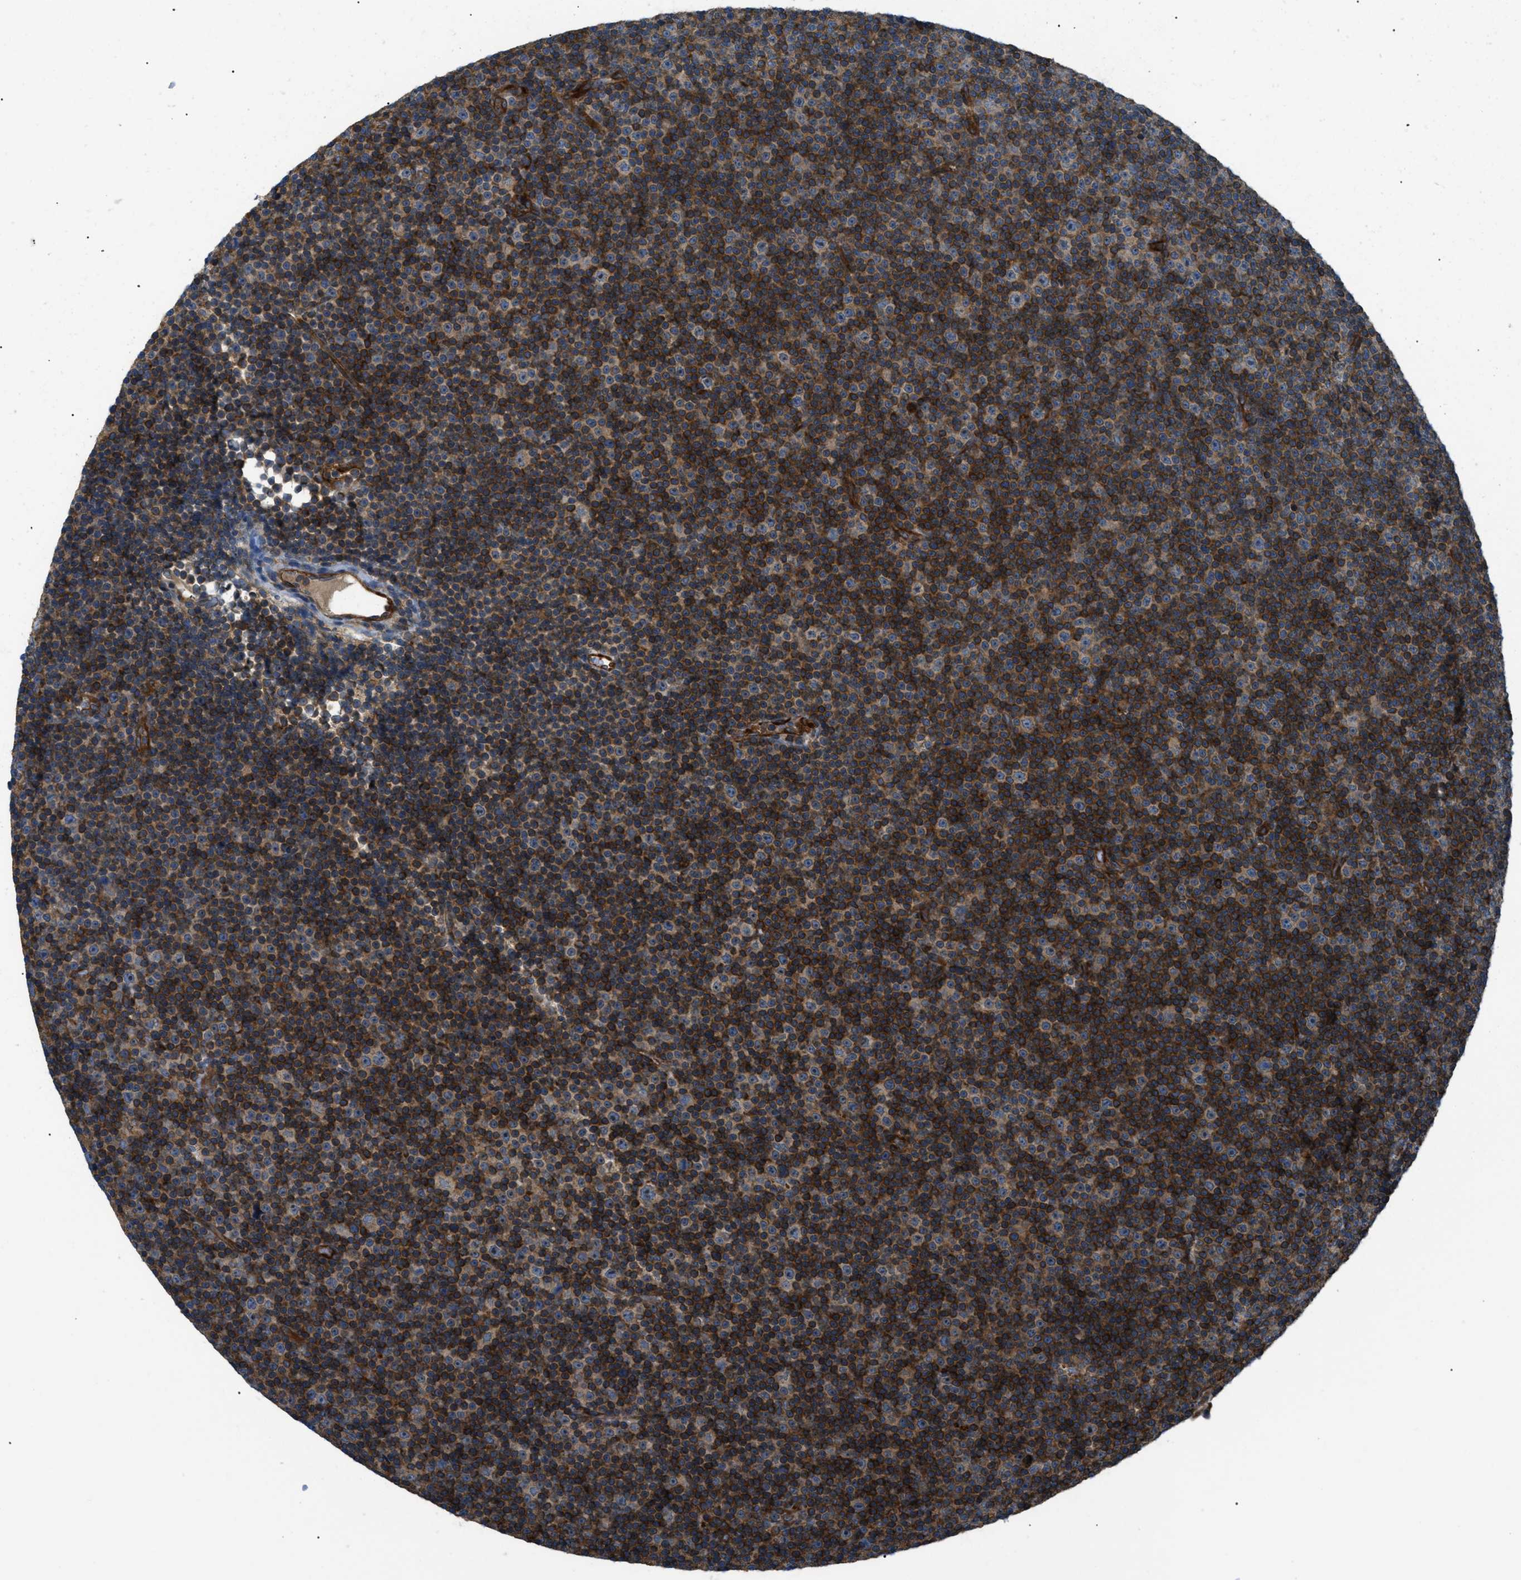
{"staining": {"intensity": "weak", "quantity": ">75%", "location": "cytoplasmic/membranous"}, "tissue": "lymphoma", "cell_type": "Tumor cells", "image_type": "cancer", "snomed": [{"axis": "morphology", "description": "Malignant lymphoma, non-Hodgkin's type, Low grade"}, {"axis": "topography", "description": "Lymph node"}], "caption": "Weak cytoplasmic/membranous positivity for a protein is appreciated in approximately >75% of tumor cells of lymphoma using immunohistochemistry.", "gene": "ATP2A3", "patient": {"sex": "female", "age": 67}}